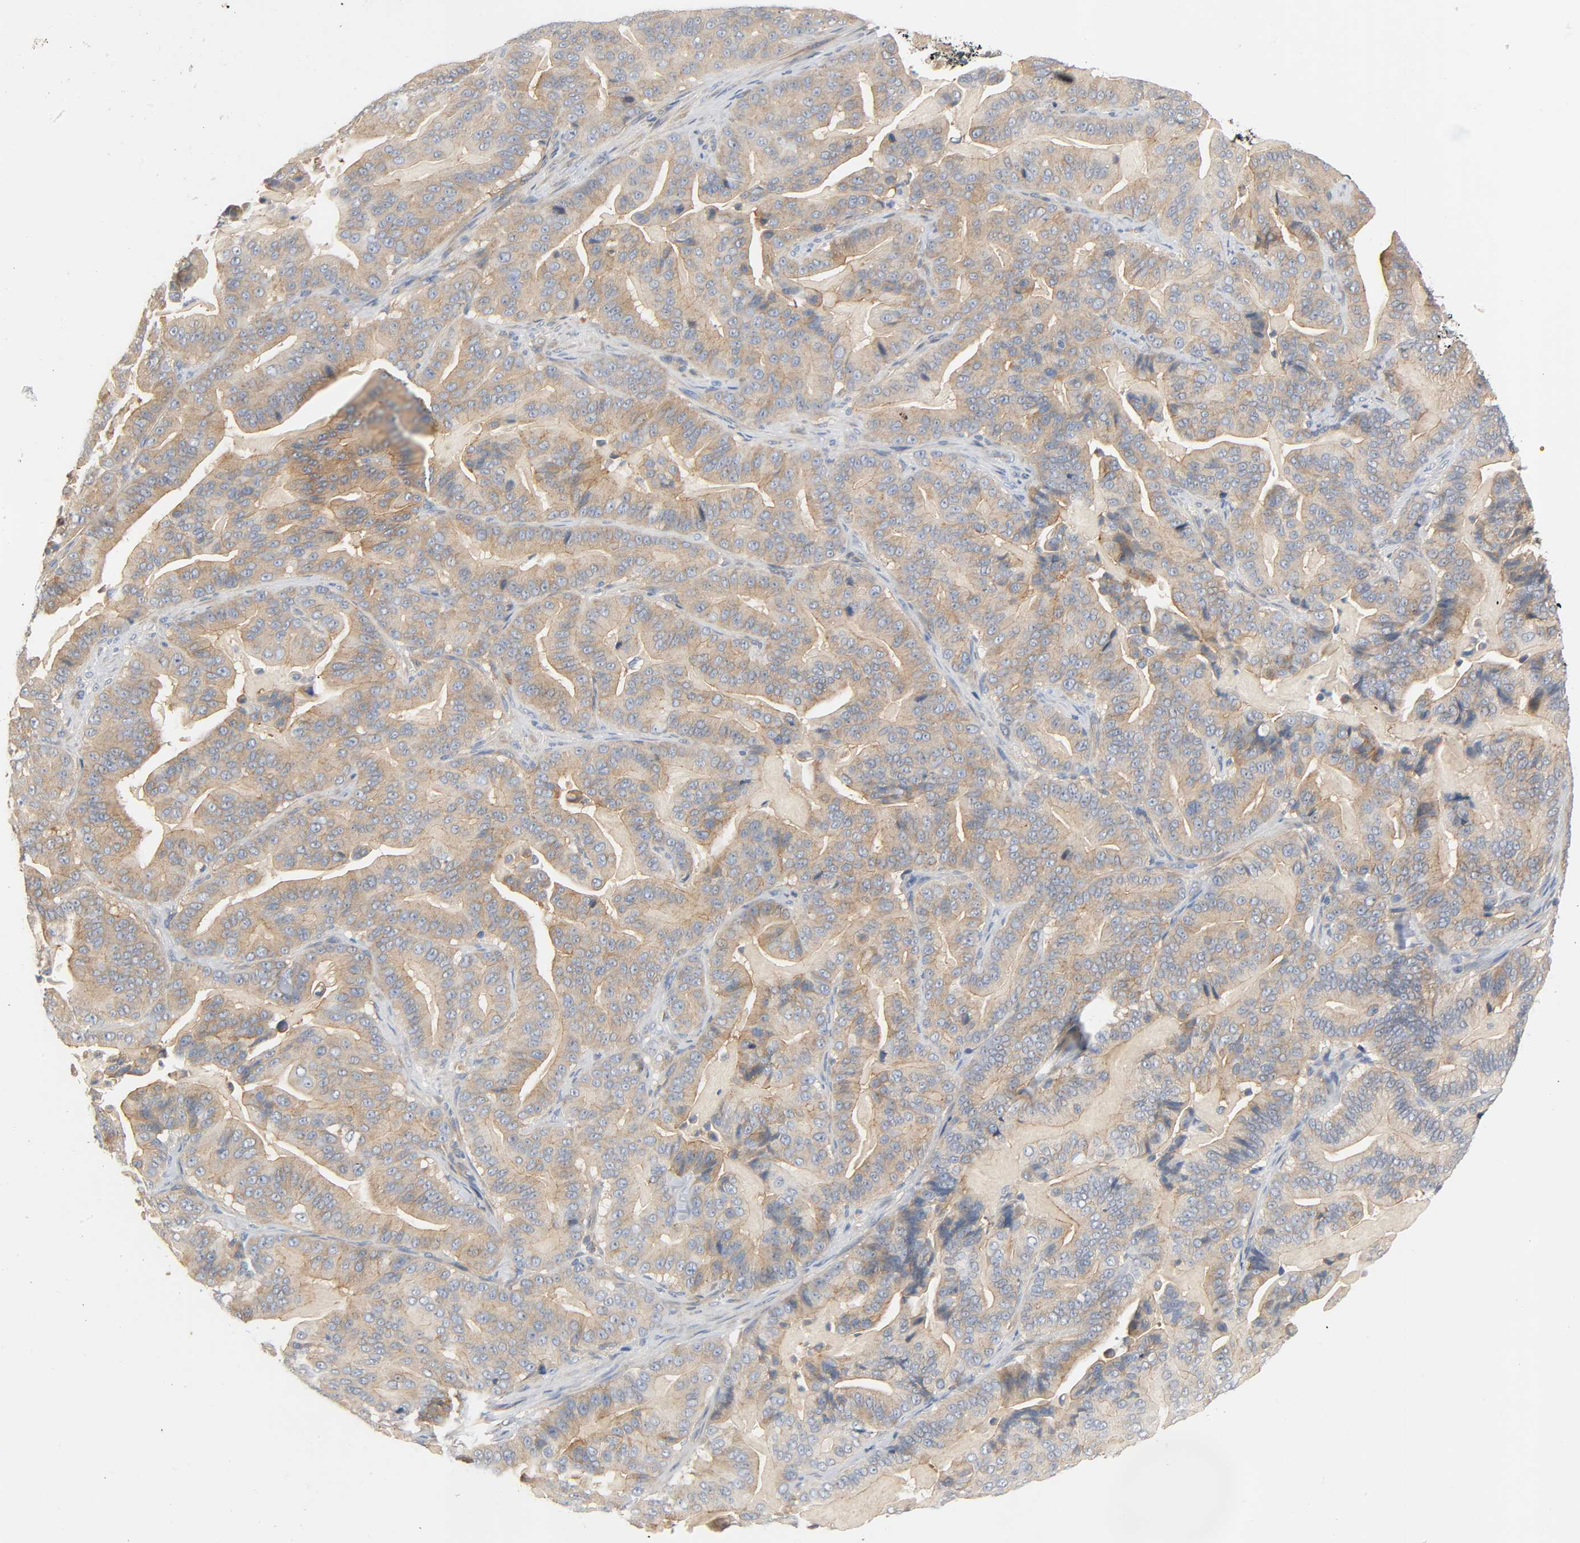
{"staining": {"intensity": "moderate", "quantity": ">75%", "location": "cytoplasmic/membranous"}, "tissue": "pancreatic cancer", "cell_type": "Tumor cells", "image_type": "cancer", "snomed": [{"axis": "morphology", "description": "Adenocarcinoma, NOS"}, {"axis": "topography", "description": "Pancreas"}], "caption": "This micrograph exhibits immunohistochemistry (IHC) staining of human adenocarcinoma (pancreatic), with medium moderate cytoplasmic/membranous positivity in approximately >75% of tumor cells.", "gene": "ARPC1A", "patient": {"sex": "male", "age": 63}}